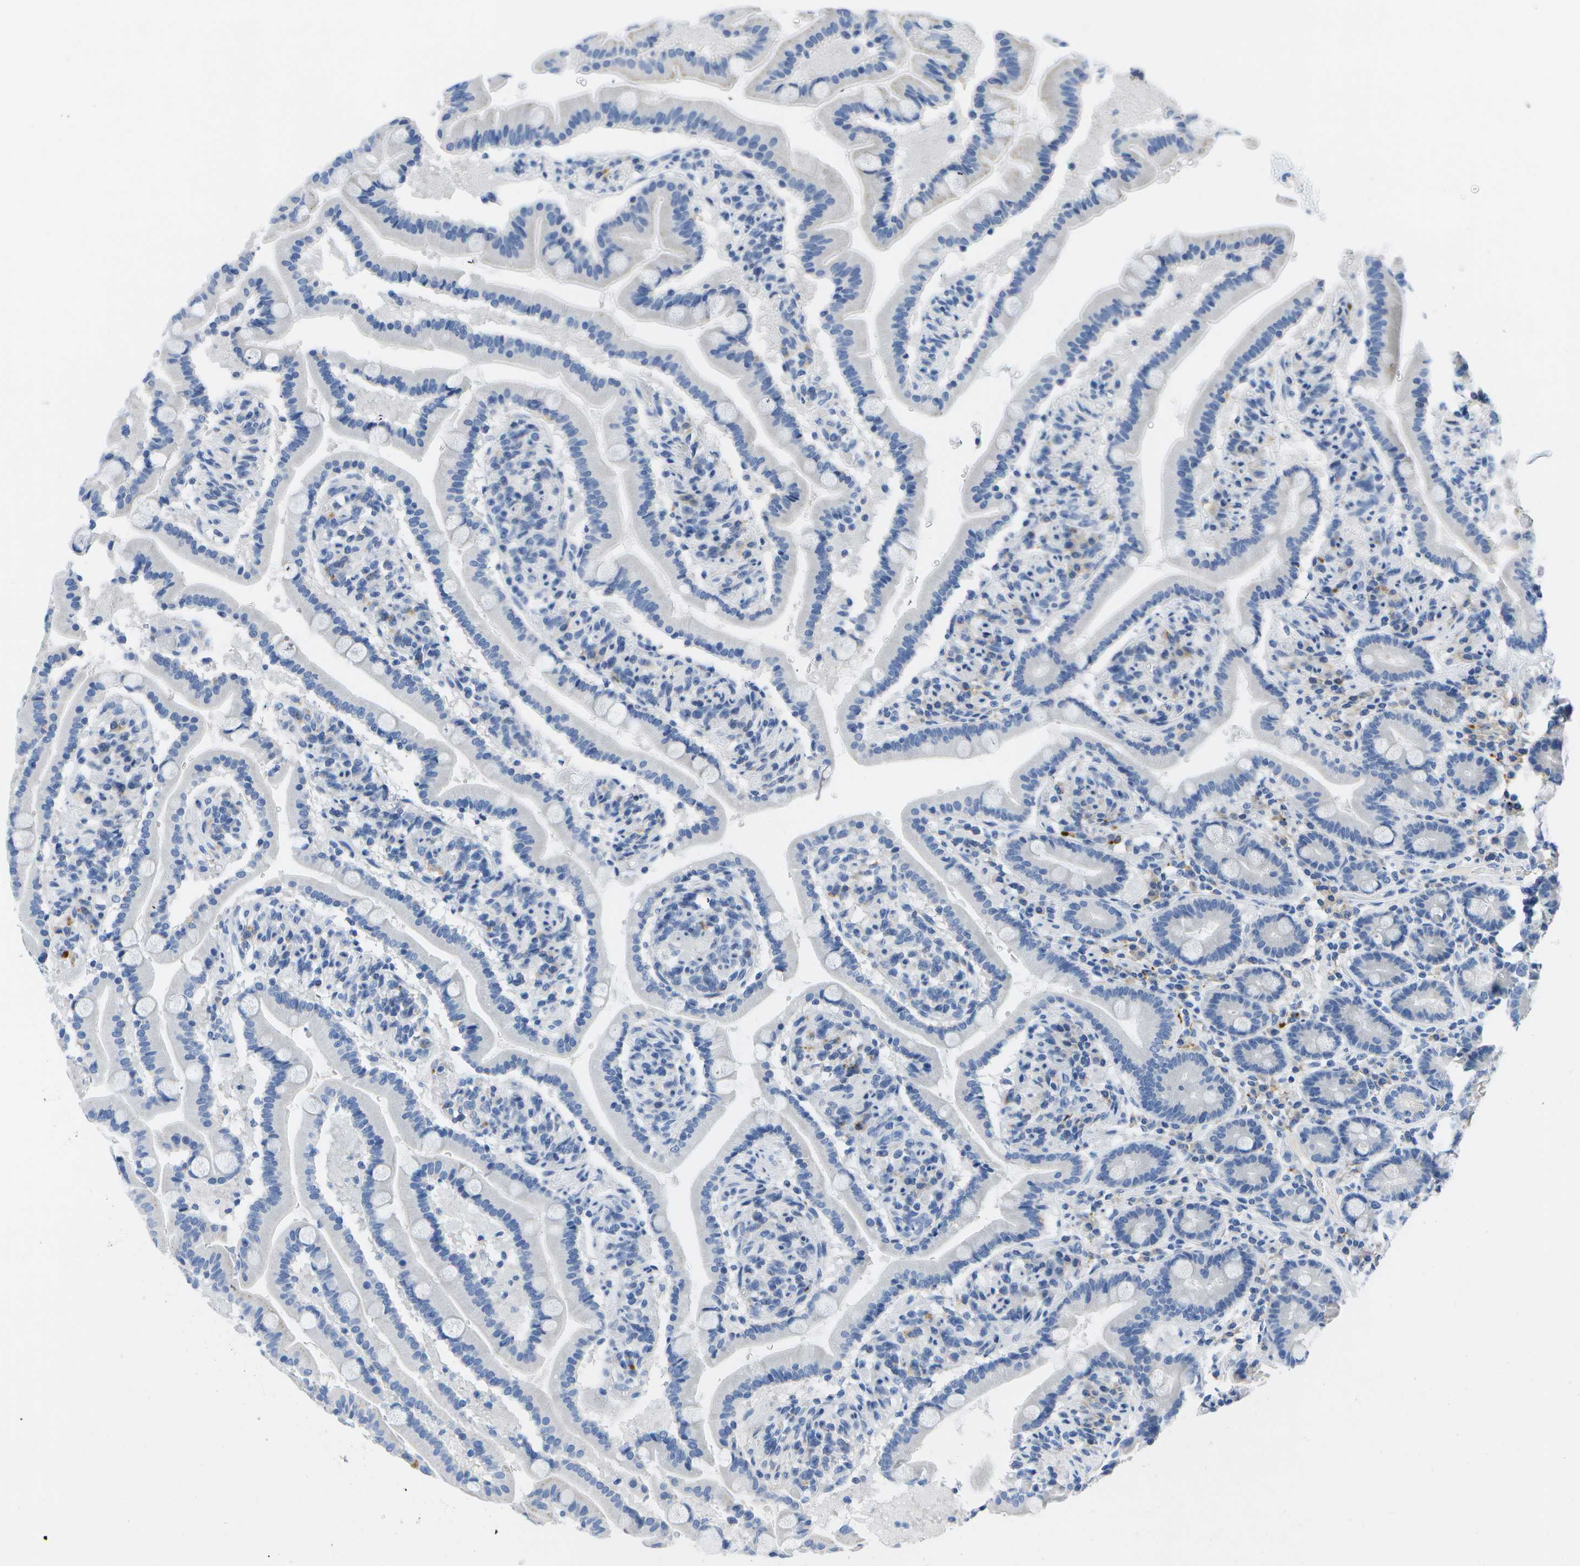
{"staining": {"intensity": "negative", "quantity": "none", "location": "none"}, "tissue": "duodenum", "cell_type": "Glandular cells", "image_type": "normal", "snomed": [{"axis": "morphology", "description": "Normal tissue, NOS"}, {"axis": "topography", "description": "Duodenum"}], "caption": "This image is of benign duodenum stained with immunohistochemistry to label a protein in brown with the nuclei are counter-stained blue. There is no staining in glandular cells. (Stains: DAB immunohistochemistry with hematoxylin counter stain, Microscopy: brightfield microscopy at high magnification).", "gene": "MS4A1", "patient": {"sex": "male", "age": 54}}